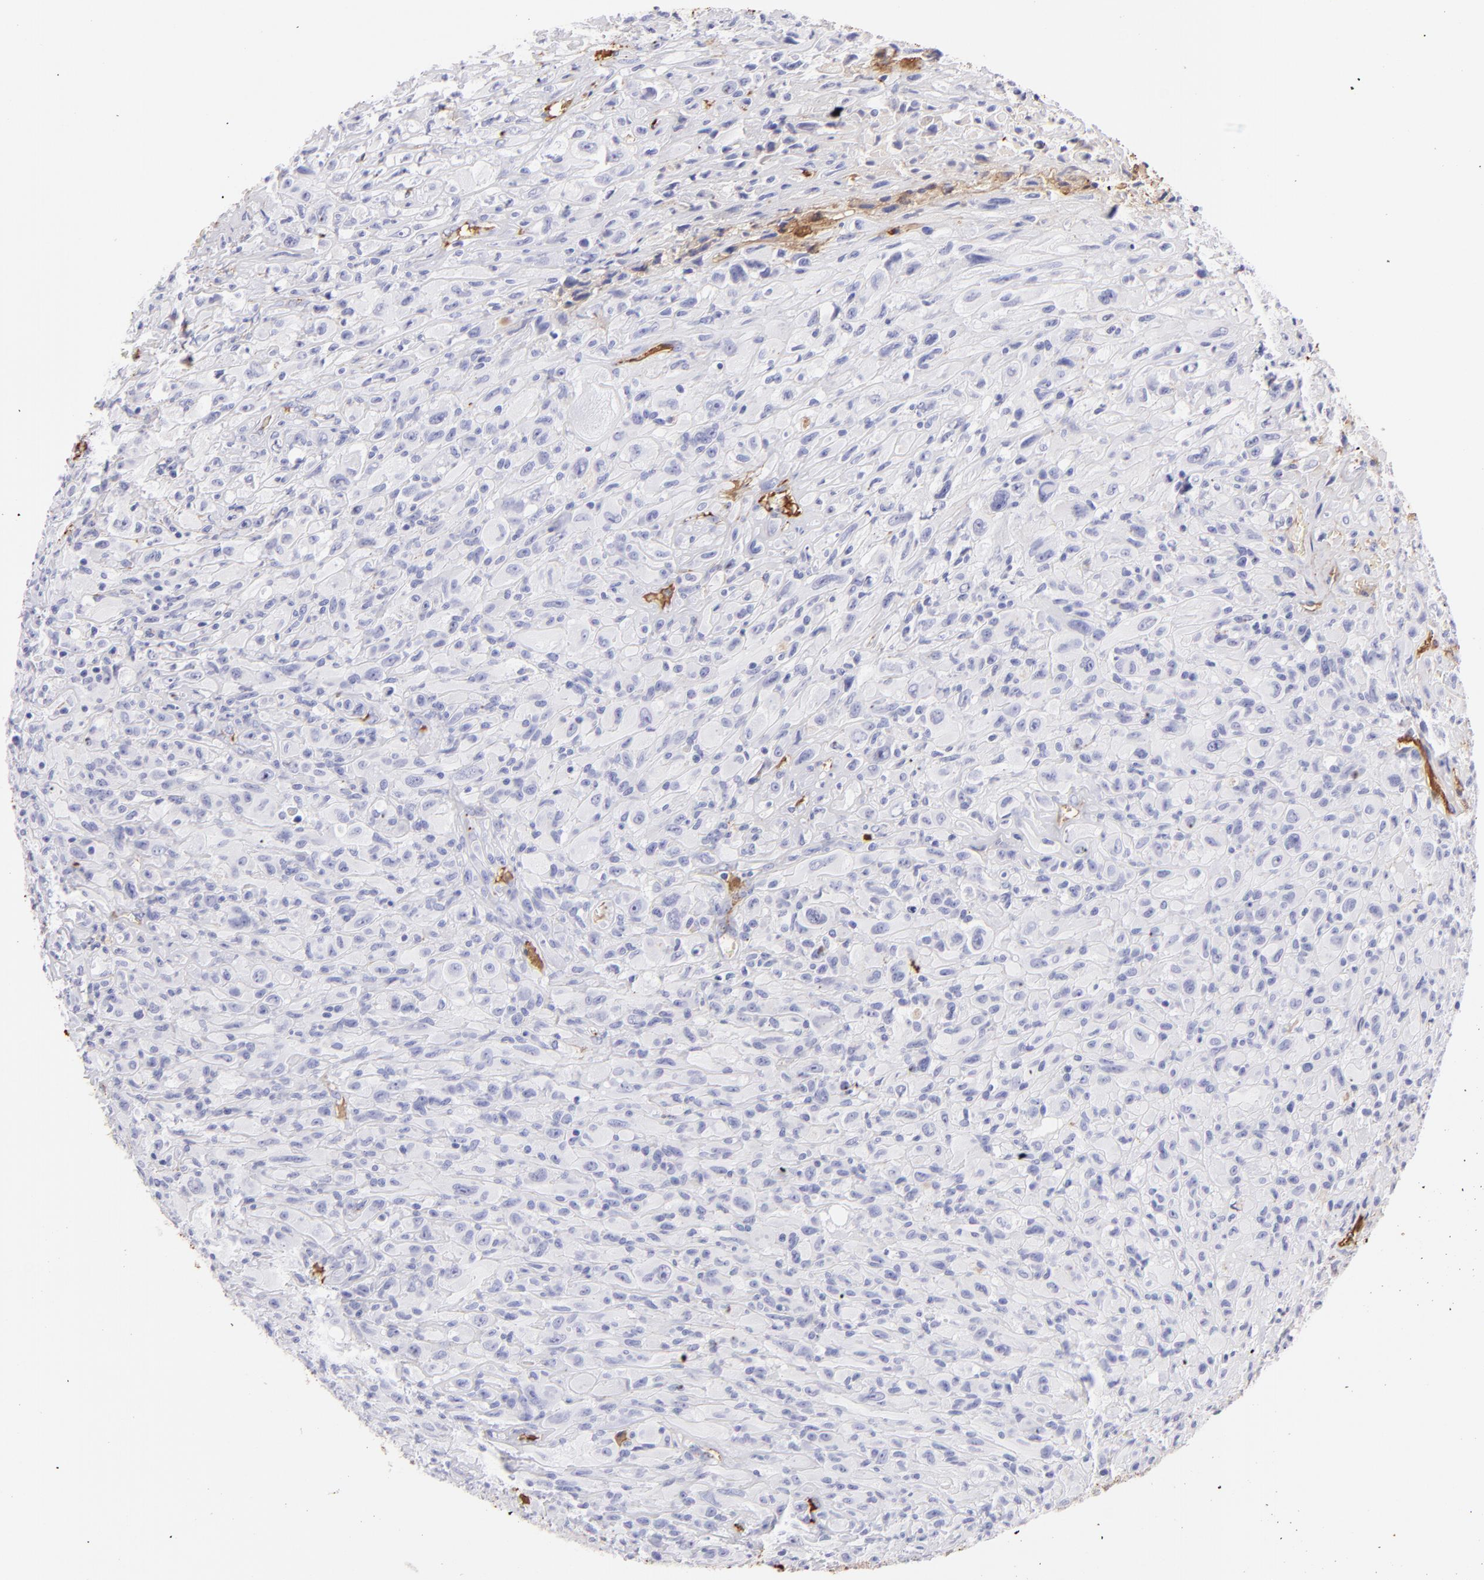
{"staining": {"intensity": "negative", "quantity": "none", "location": "none"}, "tissue": "glioma", "cell_type": "Tumor cells", "image_type": "cancer", "snomed": [{"axis": "morphology", "description": "Glioma, malignant, High grade"}, {"axis": "topography", "description": "Brain"}], "caption": "Immunohistochemistry photomicrograph of human malignant glioma (high-grade) stained for a protein (brown), which demonstrates no staining in tumor cells.", "gene": "FGB", "patient": {"sex": "male", "age": 48}}